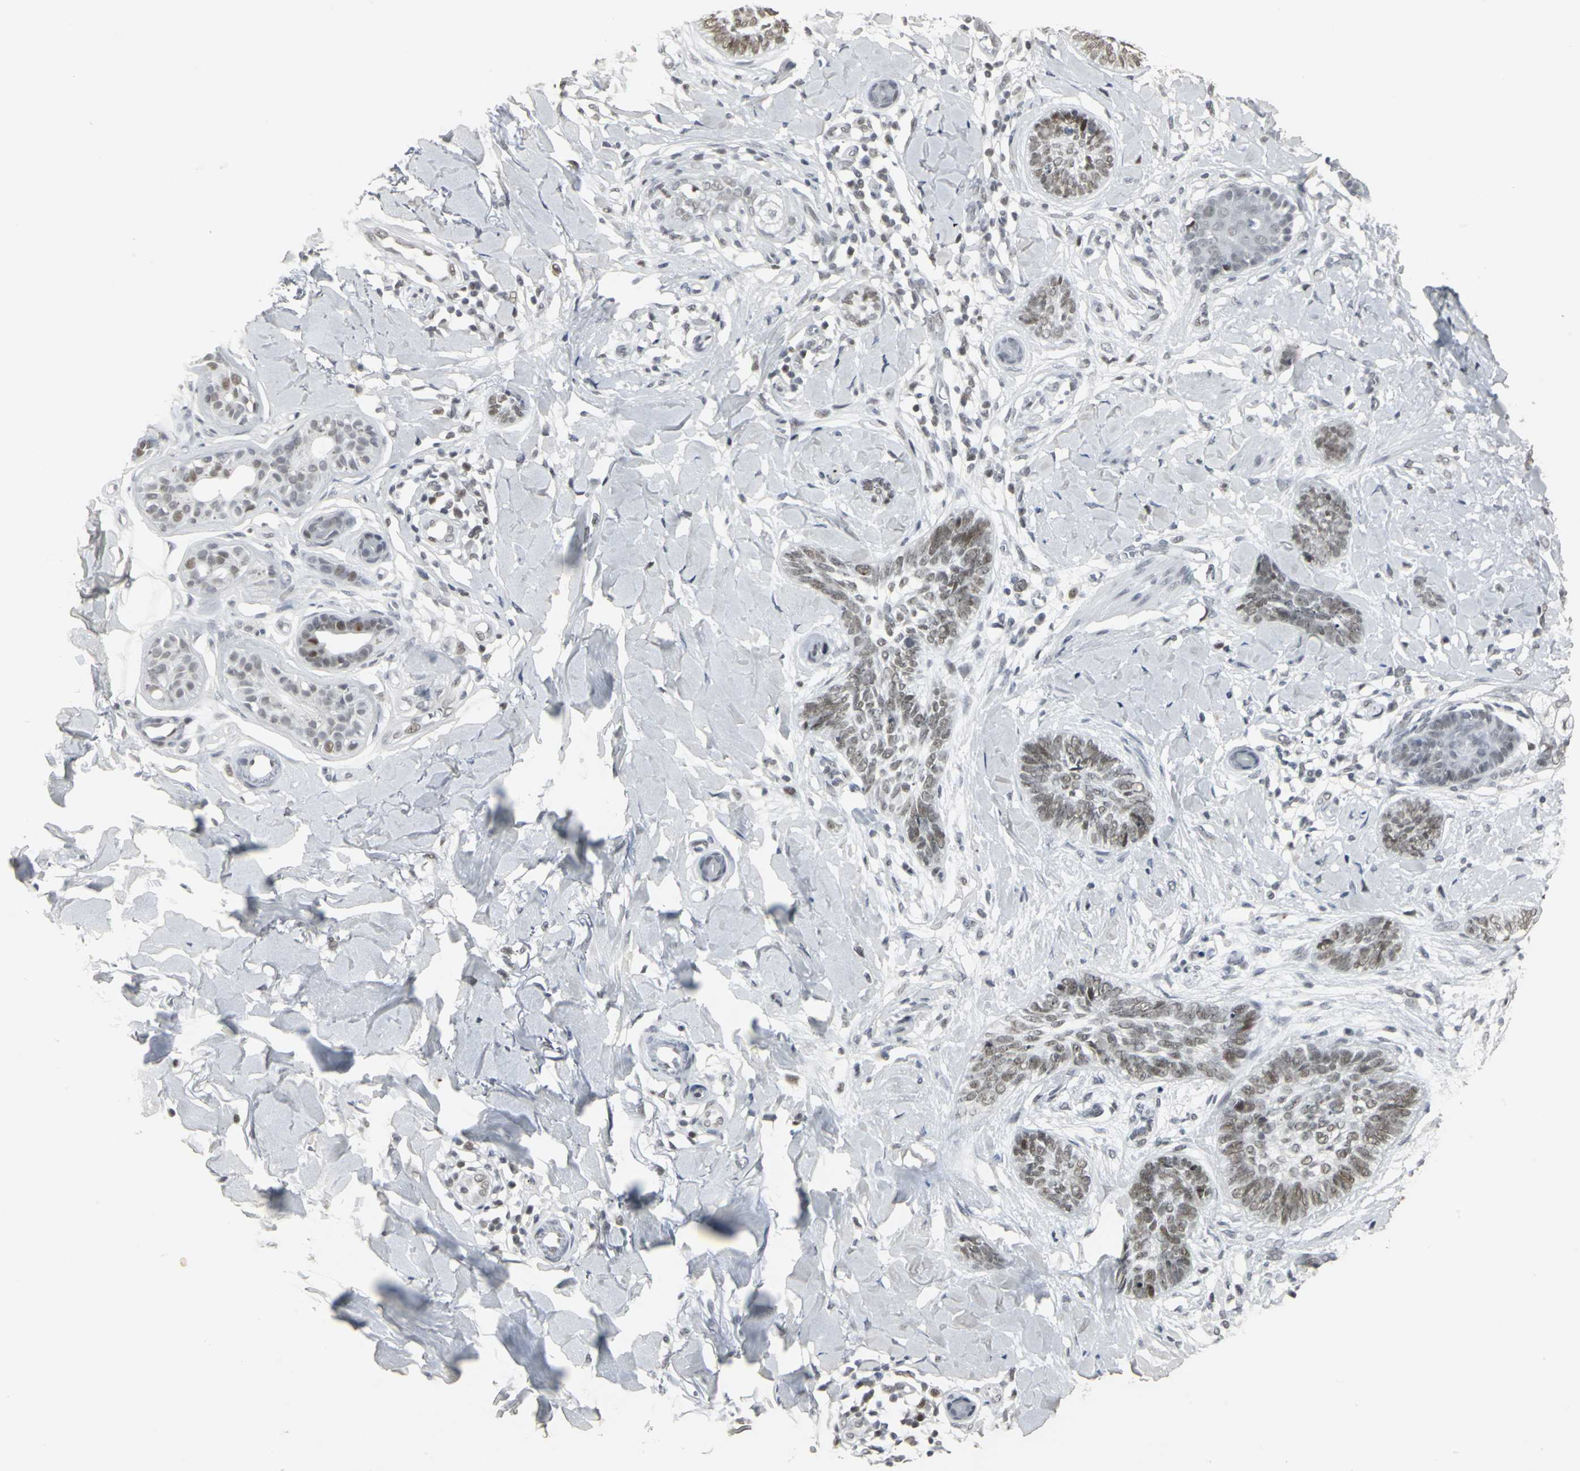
{"staining": {"intensity": "moderate", "quantity": ">75%", "location": "nuclear"}, "tissue": "skin cancer", "cell_type": "Tumor cells", "image_type": "cancer", "snomed": [{"axis": "morphology", "description": "Basal cell carcinoma"}, {"axis": "topography", "description": "Skin"}], "caption": "Skin cancer tissue reveals moderate nuclear positivity in about >75% of tumor cells, visualized by immunohistochemistry.", "gene": "CBX3", "patient": {"sex": "female", "age": 58}}